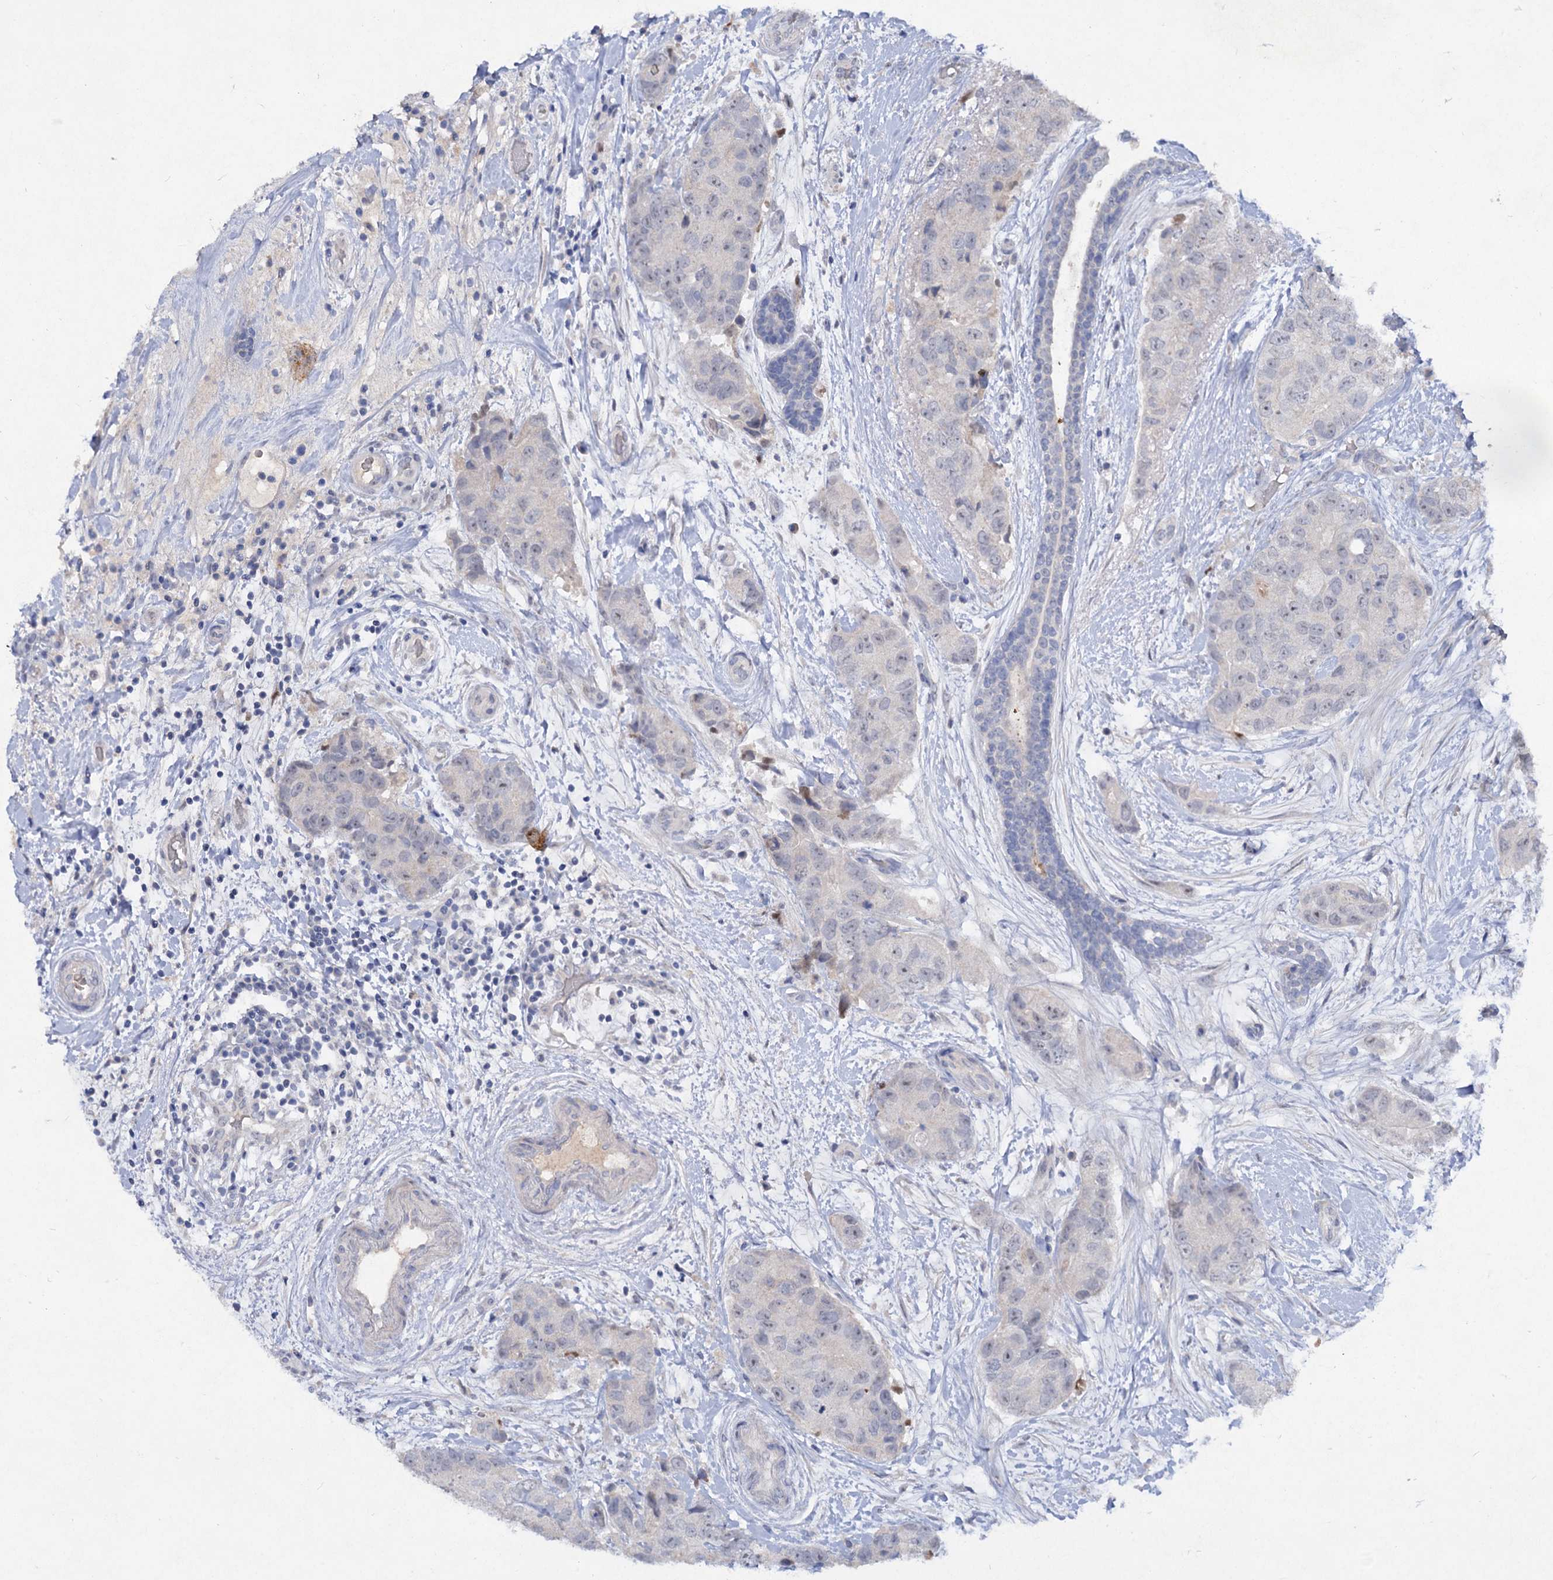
{"staining": {"intensity": "negative", "quantity": "none", "location": "none"}, "tissue": "breast cancer", "cell_type": "Tumor cells", "image_type": "cancer", "snomed": [{"axis": "morphology", "description": "Duct carcinoma"}, {"axis": "topography", "description": "Breast"}], "caption": "DAB immunohistochemical staining of human infiltrating ductal carcinoma (breast) shows no significant expression in tumor cells. (DAB IHC with hematoxylin counter stain).", "gene": "ATP4A", "patient": {"sex": "female", "age": 62}}